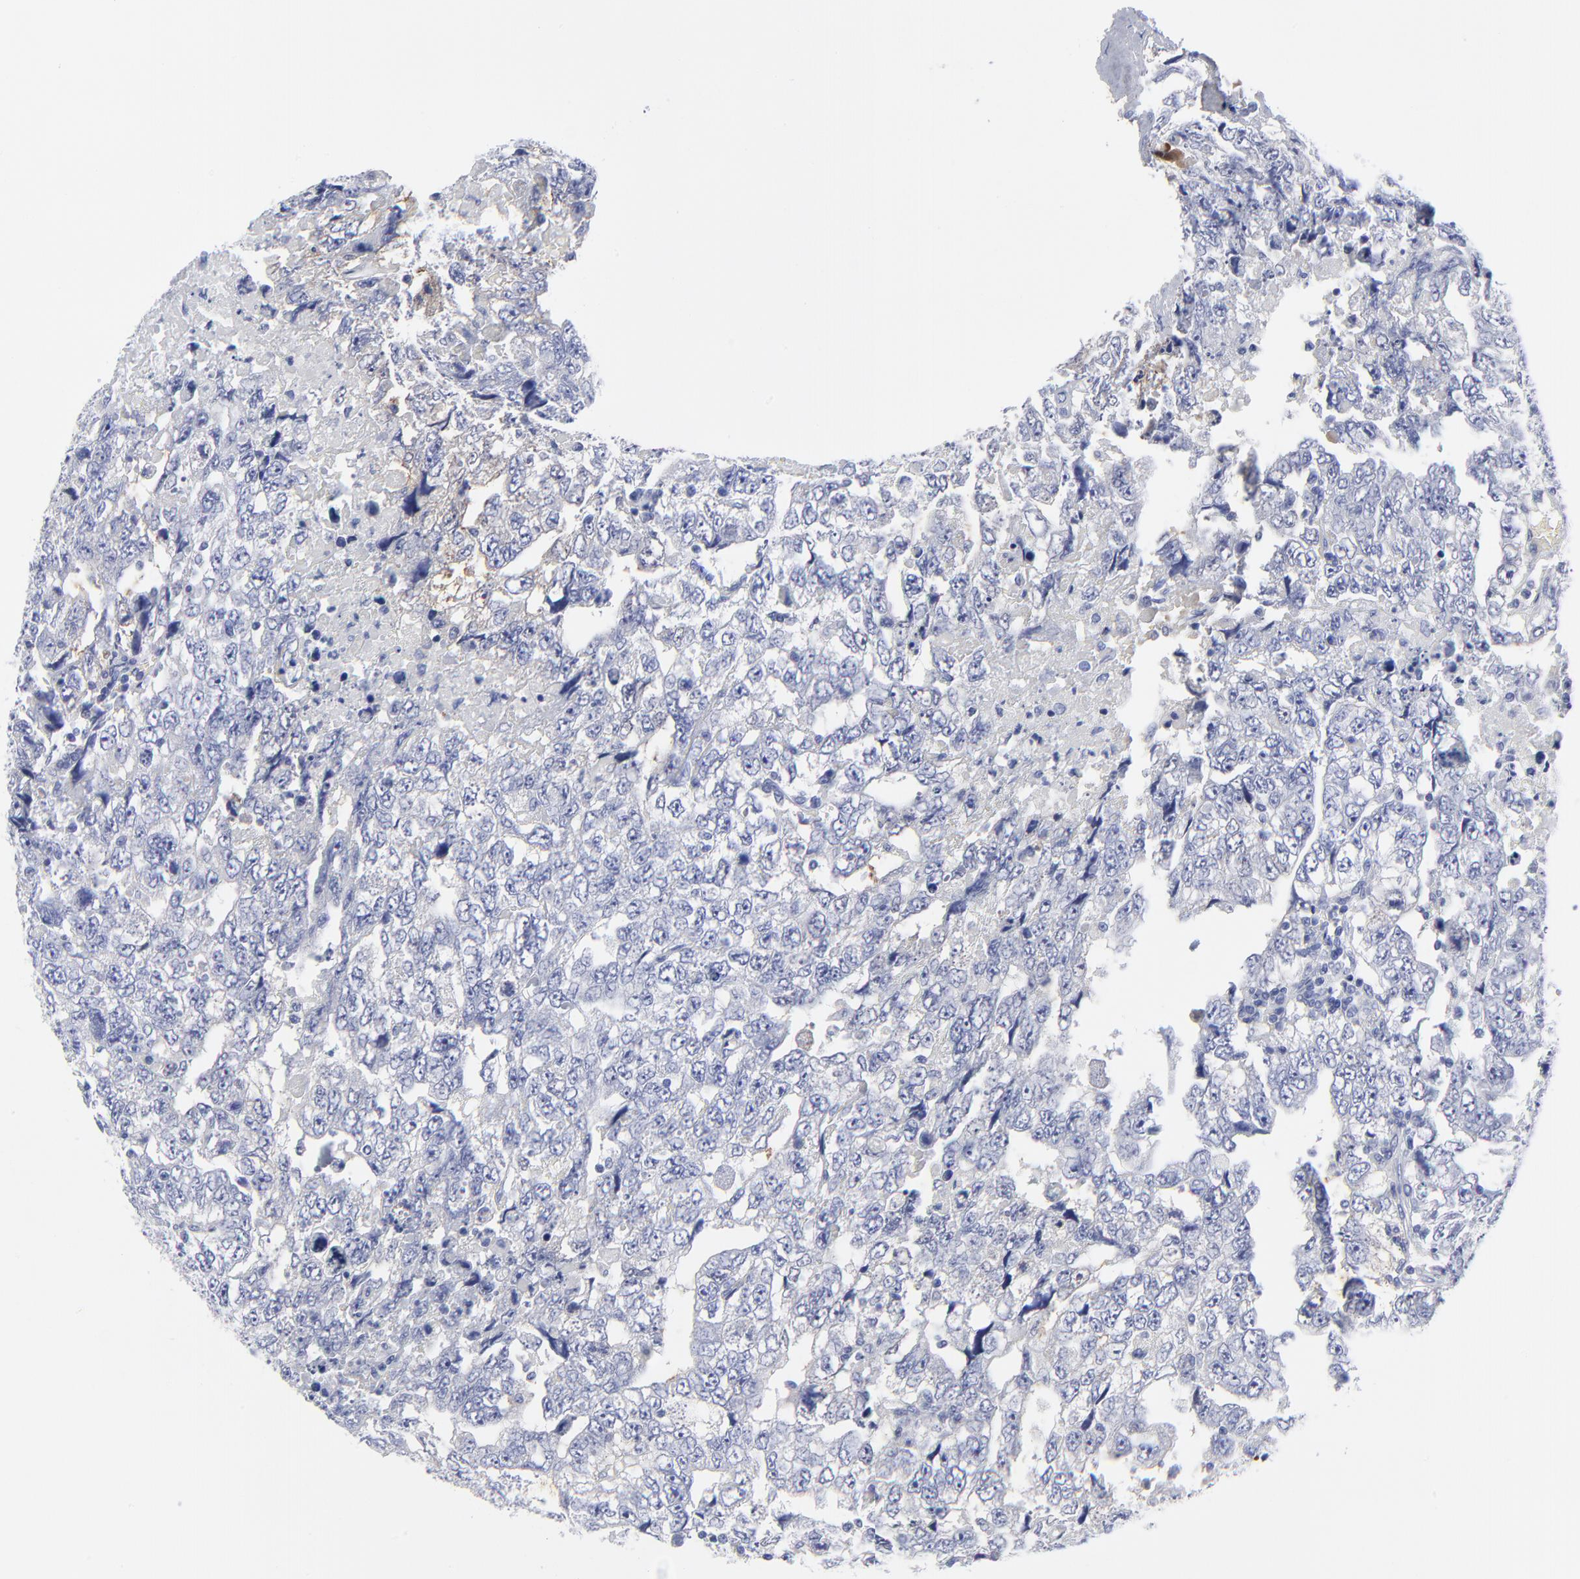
{"staining": {"intensity": "negative", "quantity": "none", "location": "none"}, "tissue": "testis cancer", "cell_type": "Tumor cells", "image_type": "cancer", "snomed": [{"axis": "morphology", "description": "Carcinoma, Embryonal, NOS"}, {"axis": "topography", "description": "Testis"}], "caption": "Immunohistochemistry micrograph of embryonal carcinoma (testis) stained for a protein (brown), which reveals no positivity in tumor cells.", "gene": "DCN", "patient": {"sex": "male", "age": 36}}